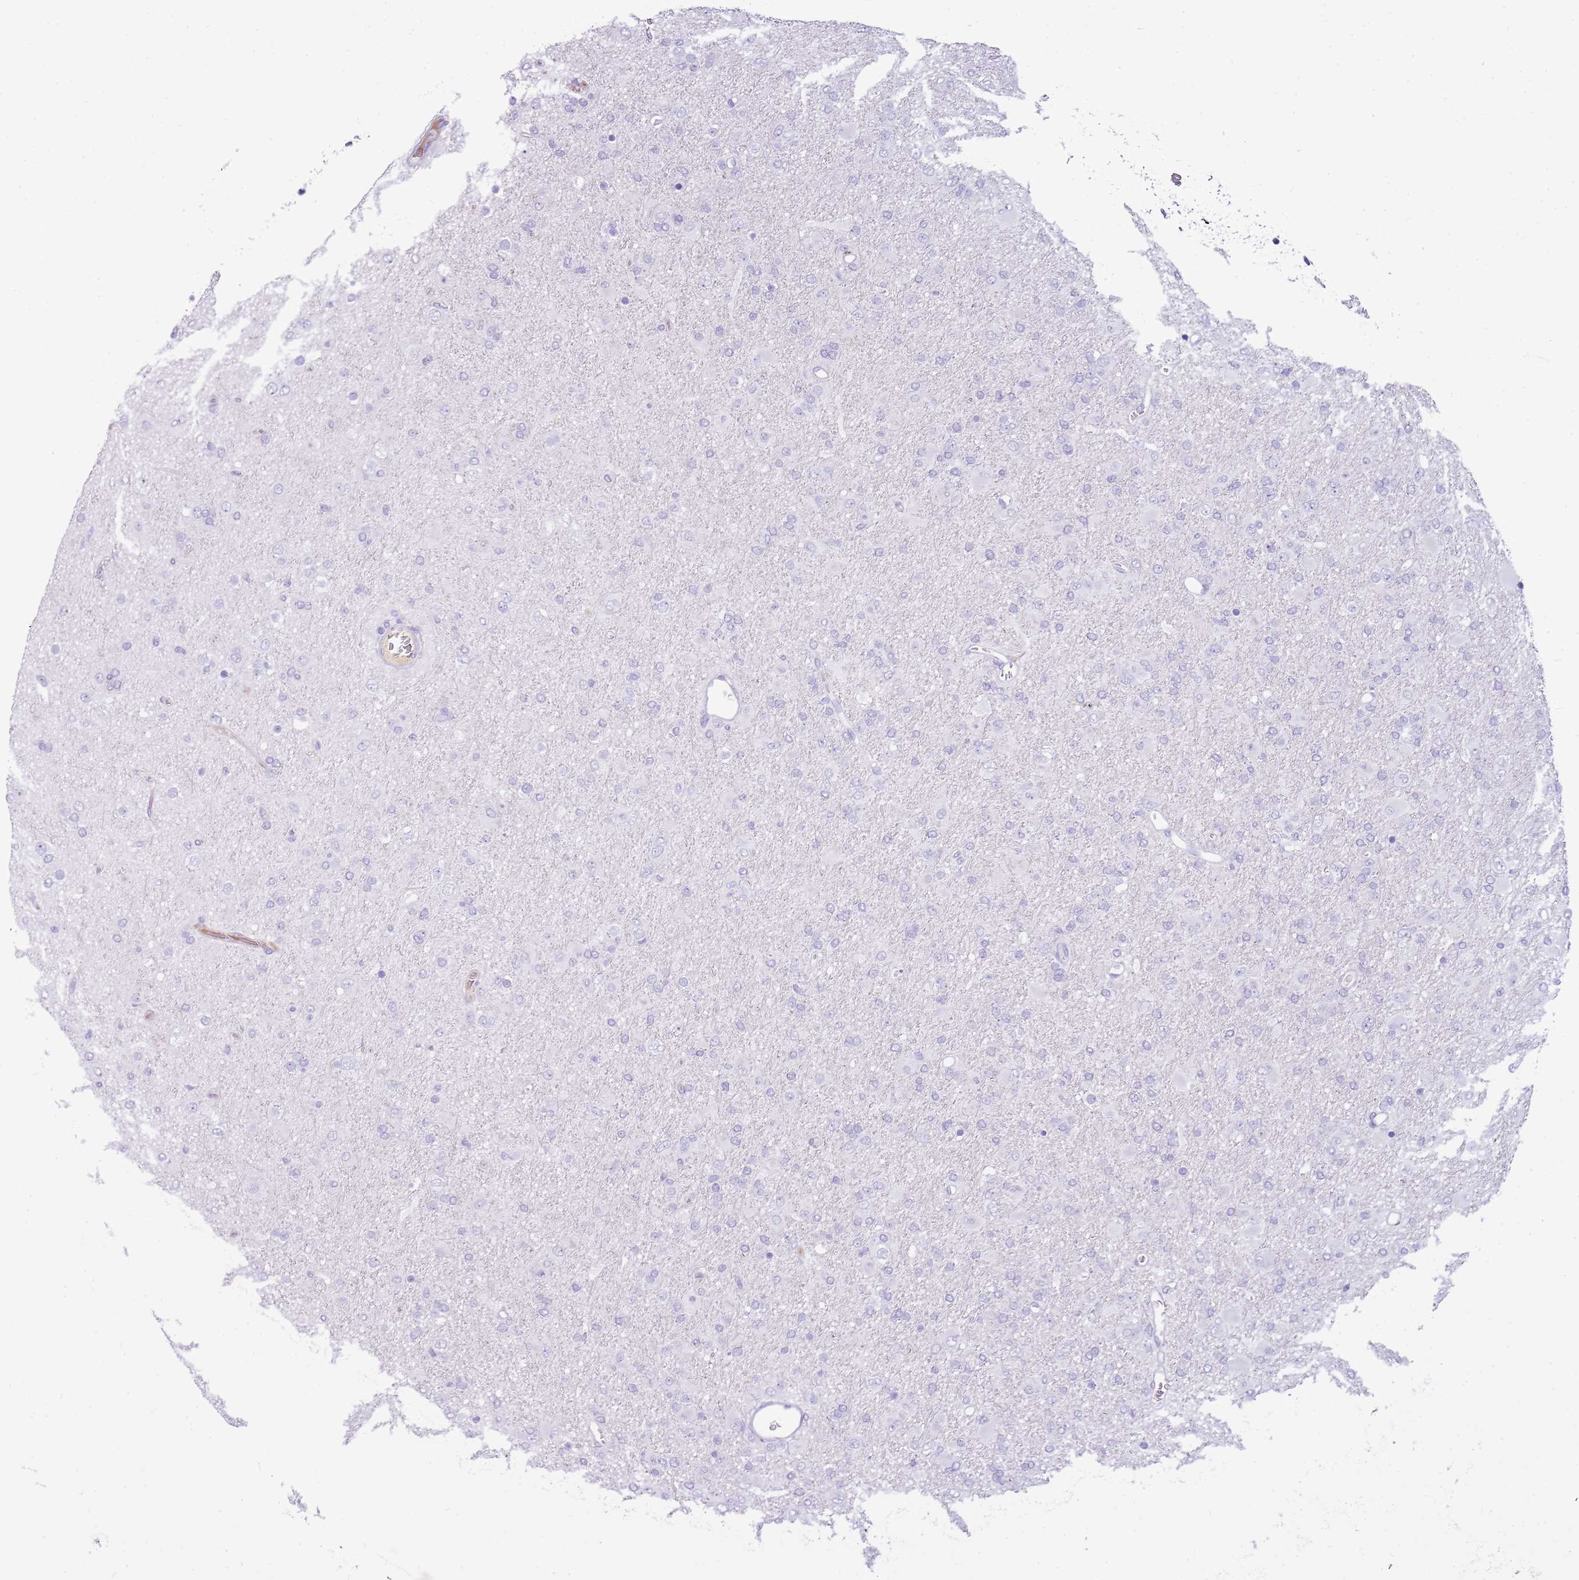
{"staining": {"intensity": "negative", "quantity": "none", "location": "none"}, "tissue": "glioma", "cell_type": "Tumor cells", "image_type": "cancer", "snomed": [{"axis": "morphology", "description": "Glioma, malignant, Low grade"}, {"axis": "topography", "description": "Brain"}], "caption": "There is no significant positivity in tumor cells of glioma.", "gene": "IGKV3D-11", "patient": {"sex": "male", "age": 65}}